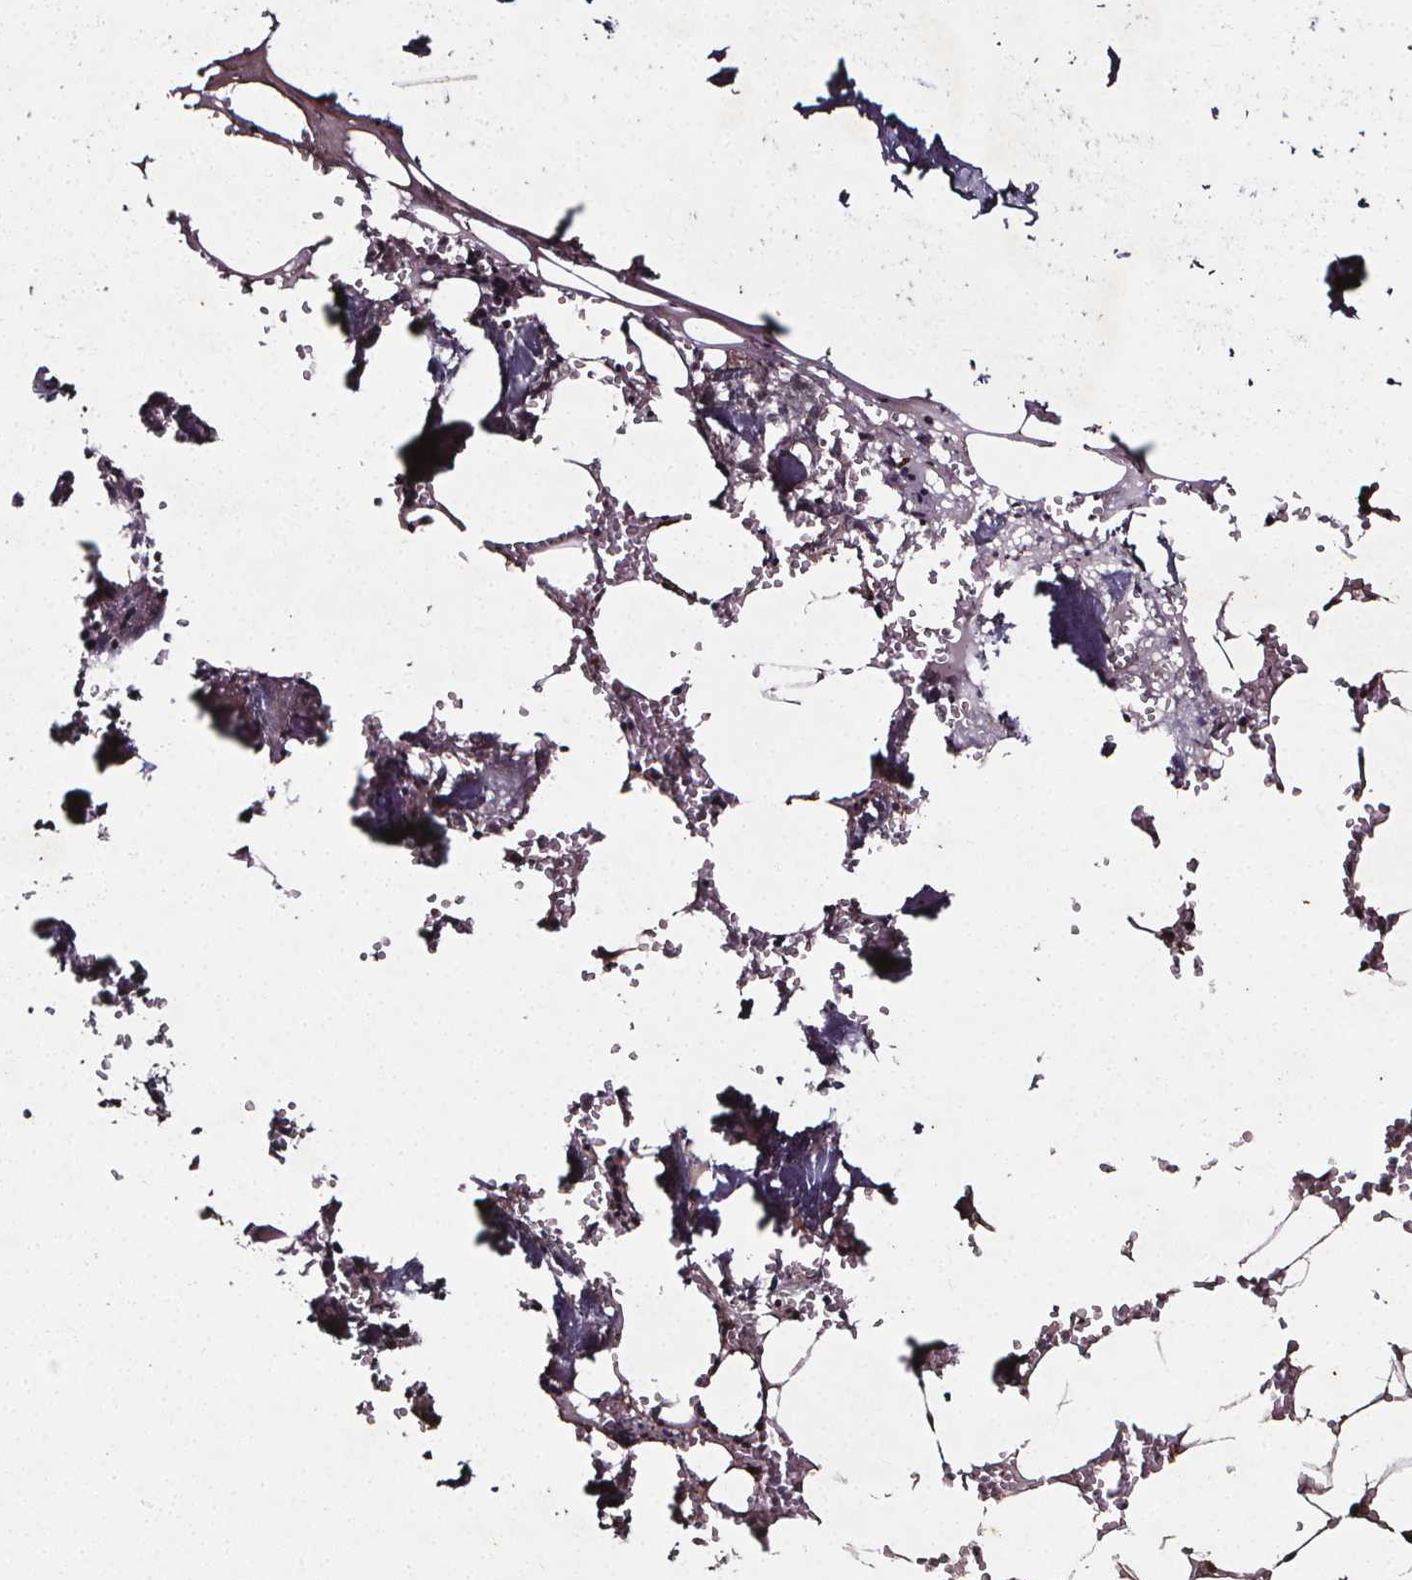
{"staining": {"intensity": "negative", "quantity": "none", "location": "none"}, "tissue": "bone marrow", "cell_type": "Hematopoietic cells", "image_type": "normal", "snomed": [{"axis": "morphology", "description": "Normal tissue, NOS"}, {"axis": "topography", "description": "Bone marrow"}], "caption": "Hematopoietic cells are negative for protein expression in normal human bone marrow.", "gene": "SPAG8", "patient": {"sex": "male", "age": 54}}